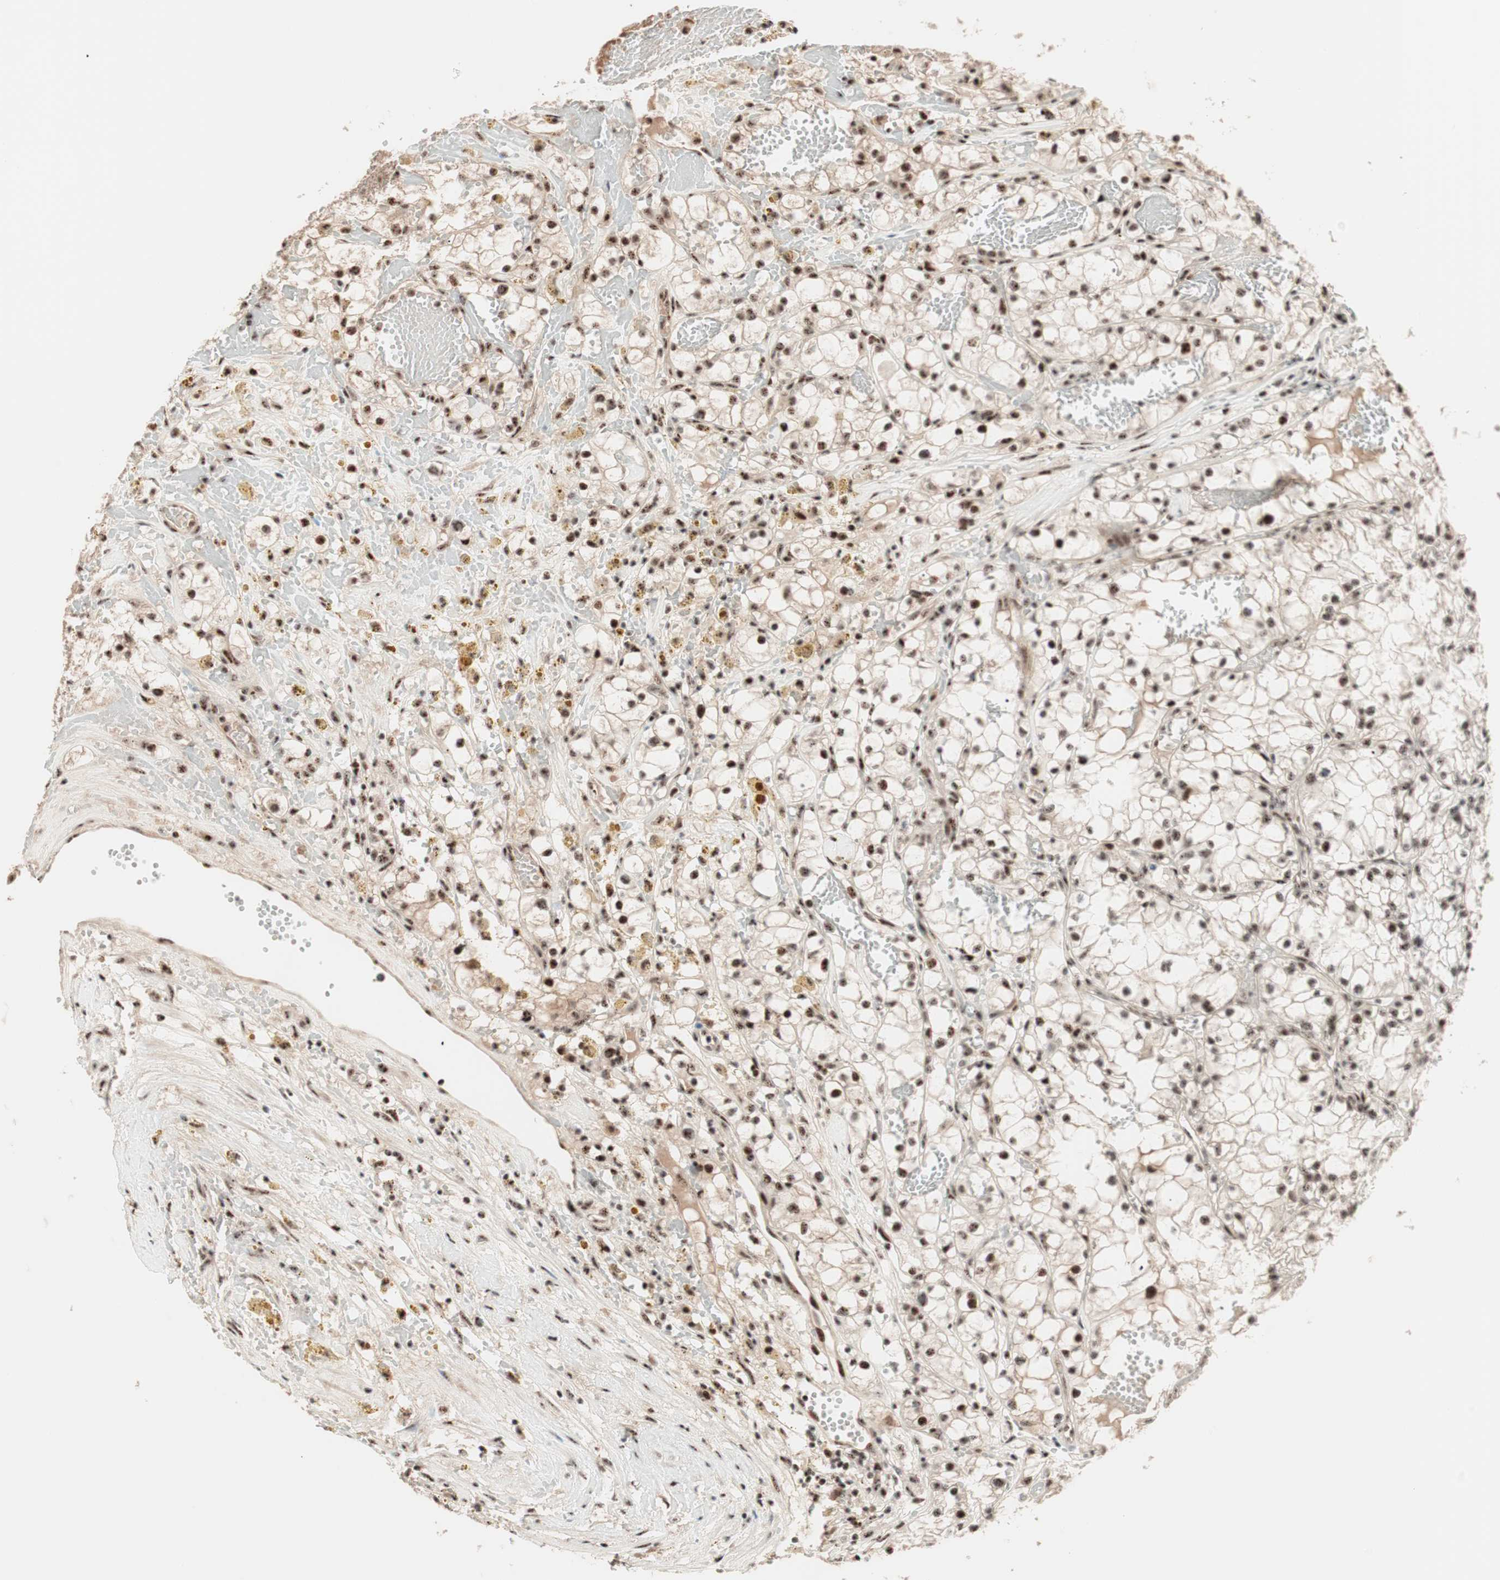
{"staining": {"intensity": "strong", "quantity": "25%-75%", "location": "nuclear"}, "tissue": "renal cancer", "cell_type": "Tumor cells", "image_type": "cancer", "snomed": [{"axis": "morphology", "description": "Adenocarcinoma, NOS"}, {"axis": "topography", "description": "Kidney"}], "caption": "This micrograph exhibits renal cancer stained with immunohistochemistry to label a protein in brown. The nuclear of tumor cells show strong positivity for the protein. Nuclei are counter-stained blue.", "gene": "NR5A2", "patient": {"sex": "male", "age": 56}}